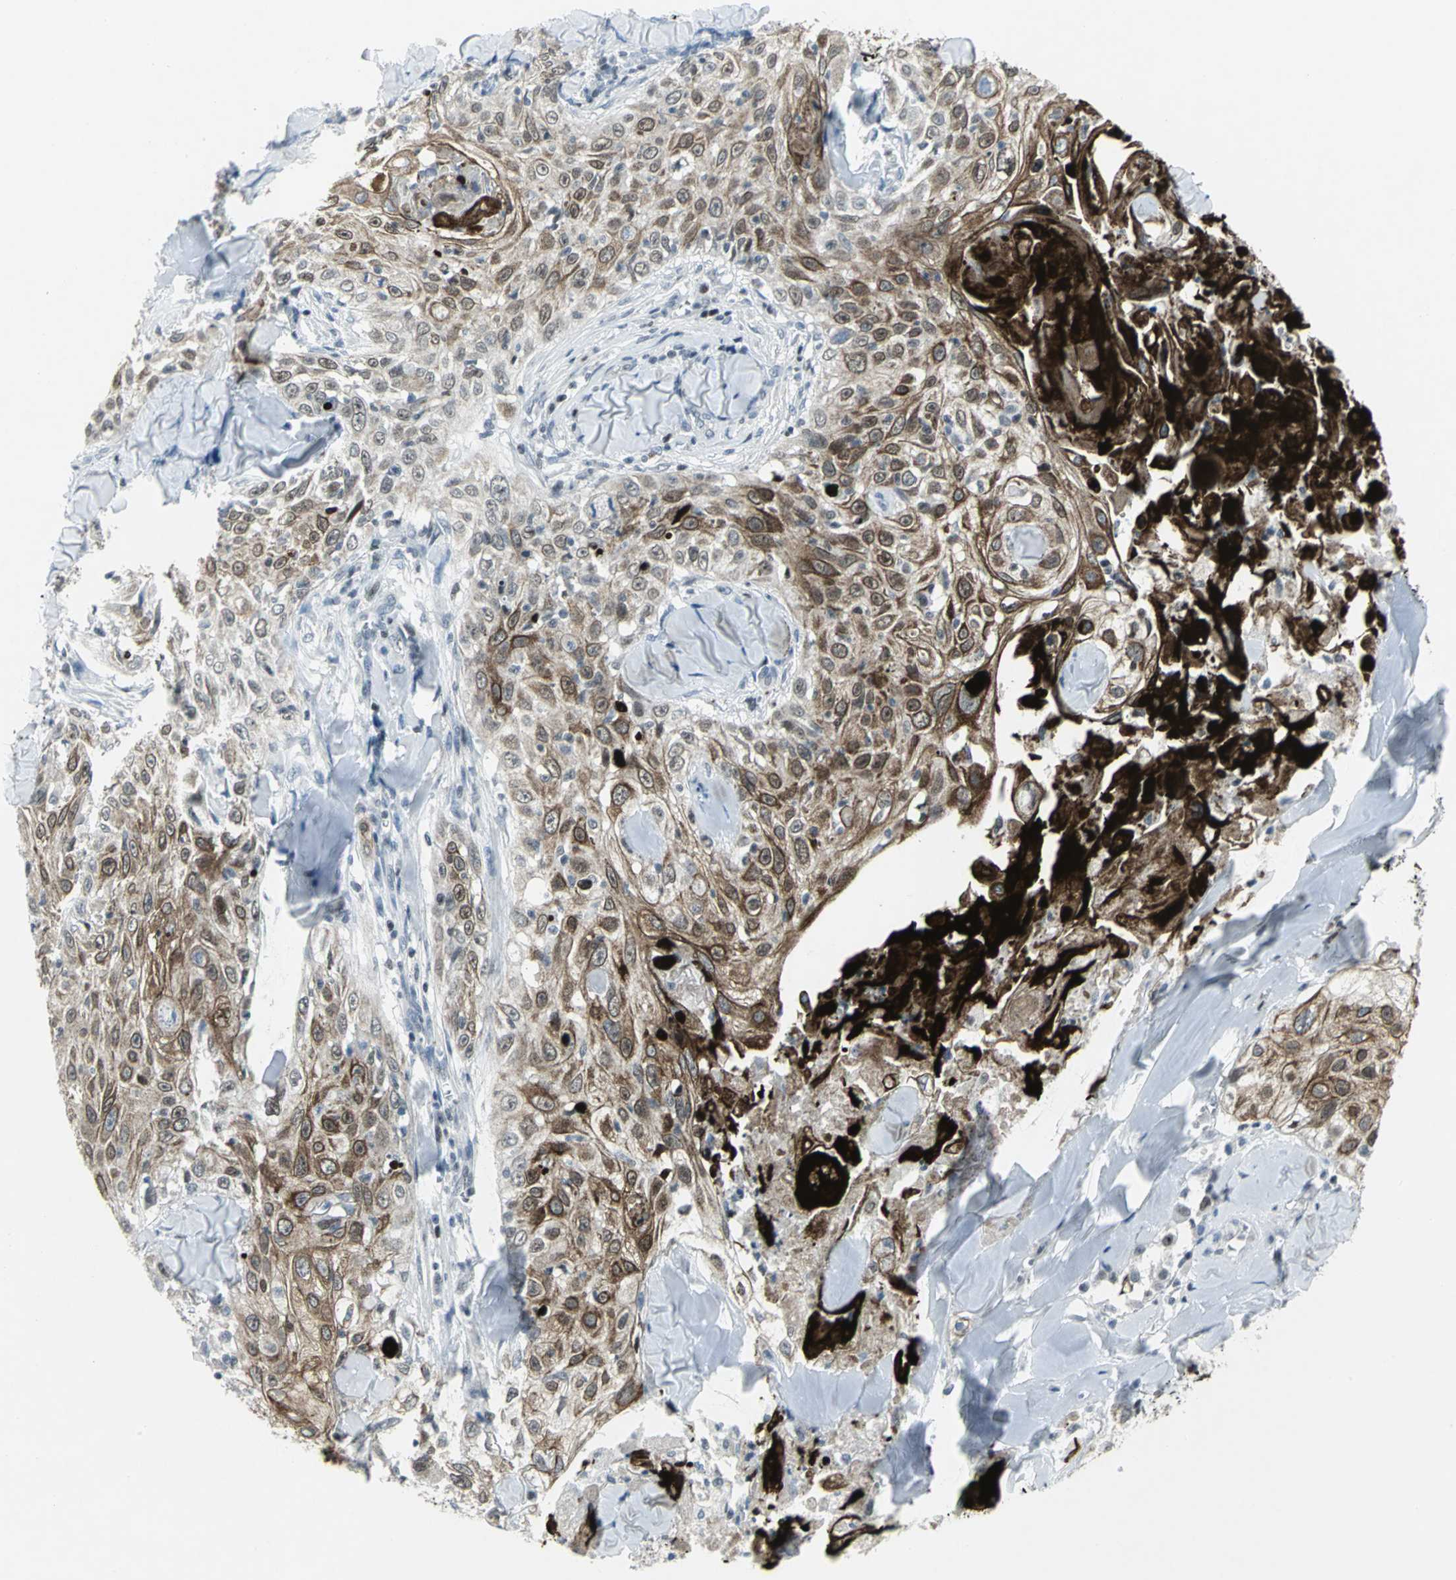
{"staining": {"intensity": "strong", "quantity": ">75%", "location": "cytoplasmic/membranous"}, "tissue": "skin cancer", "cell_type": "Tumor cells", "image_type": "cancer", "snomed": [{"axis": "morphology", "description": "Squamous cell carcinoma, NOS"}, {"axis": "topography", "description": "Skin"}], "caption": "This photomicrograph demonstrates immunohistochemistry (IHC) staining of squamous cell carcinoma (skin), with high strong cytoplasmic/membranous positivity in approximately >75% of tumor cells.", "gene": "RPA1", "patient": {"sex": "male", "age": 86}}